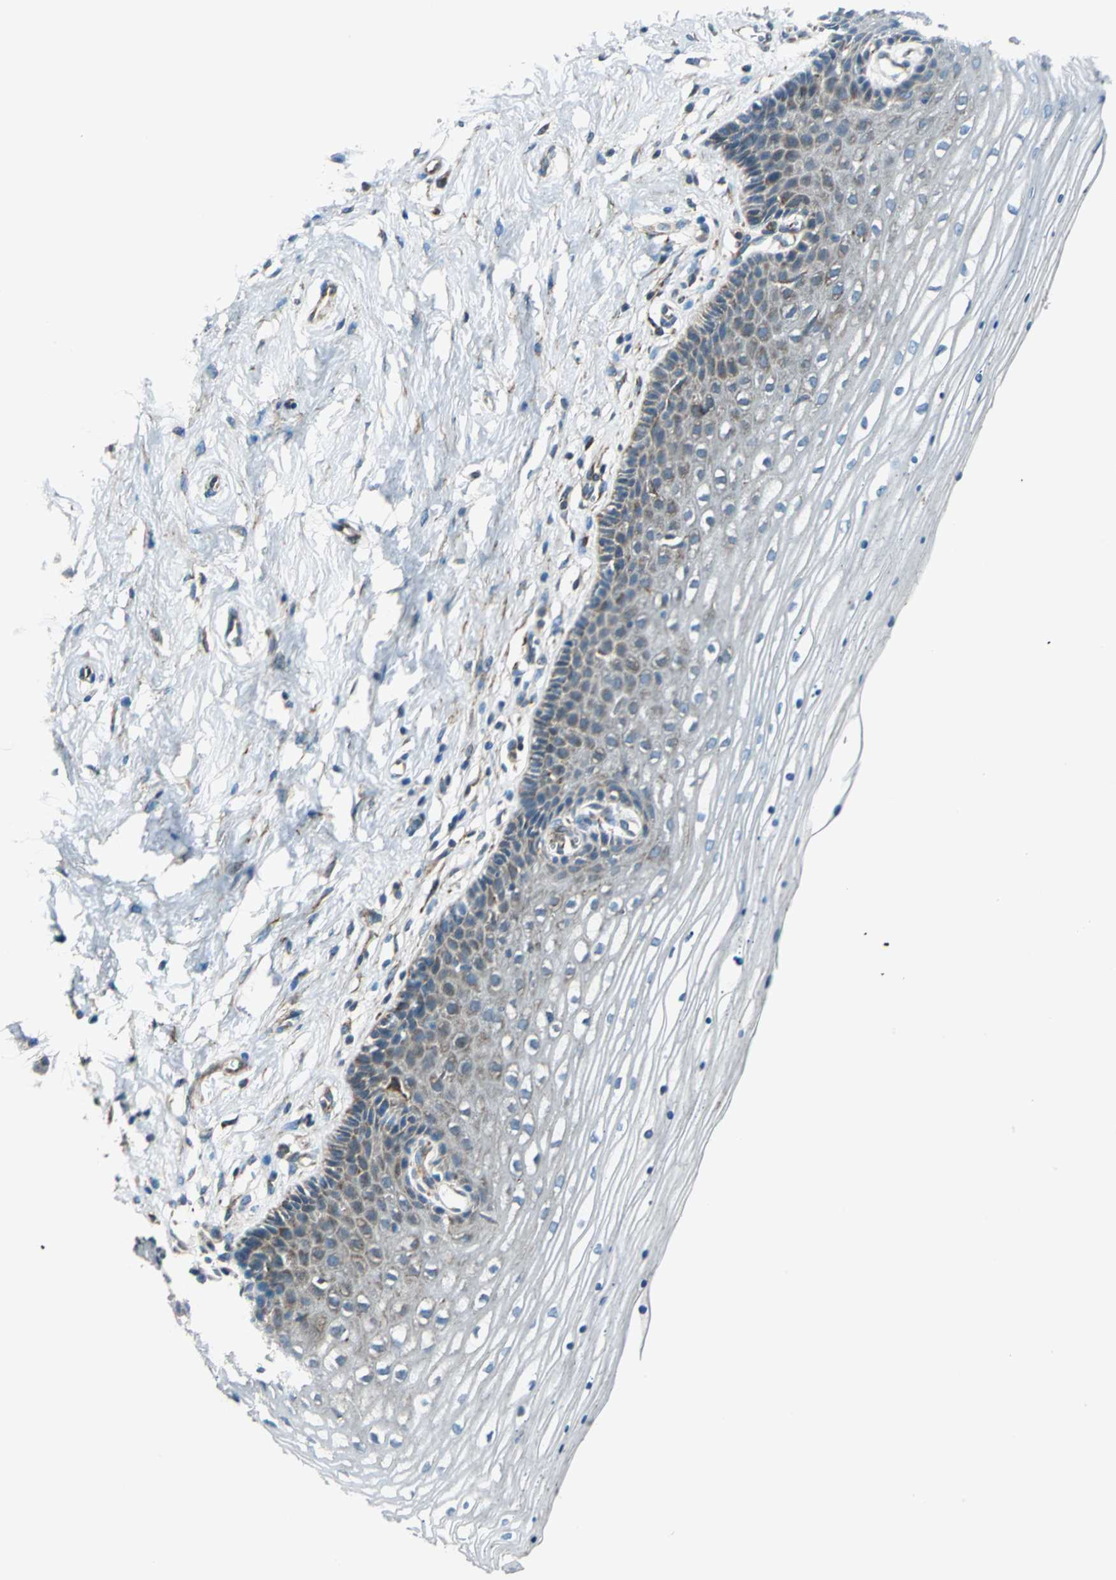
{"staining": {"intensity": "moderate", "quantity": ">75%", "location": "cytoplasmic/membranous"}, "tissue": "cervix", "cell_type": "Glandular cells", "image_type": "normal", "snomed": [{"axis": "morphology", "description": "Normal tissue, NOS"}, {"axis": "topography", "description": "Cervix"}], "caption": "Protein analysis of normal cervix shows moderate cytoplasmic/membranous positivity in approximately >75% of glandular cells.", "gene": "HTATIP2", "patient": {"sex": "female", "age": 39}}